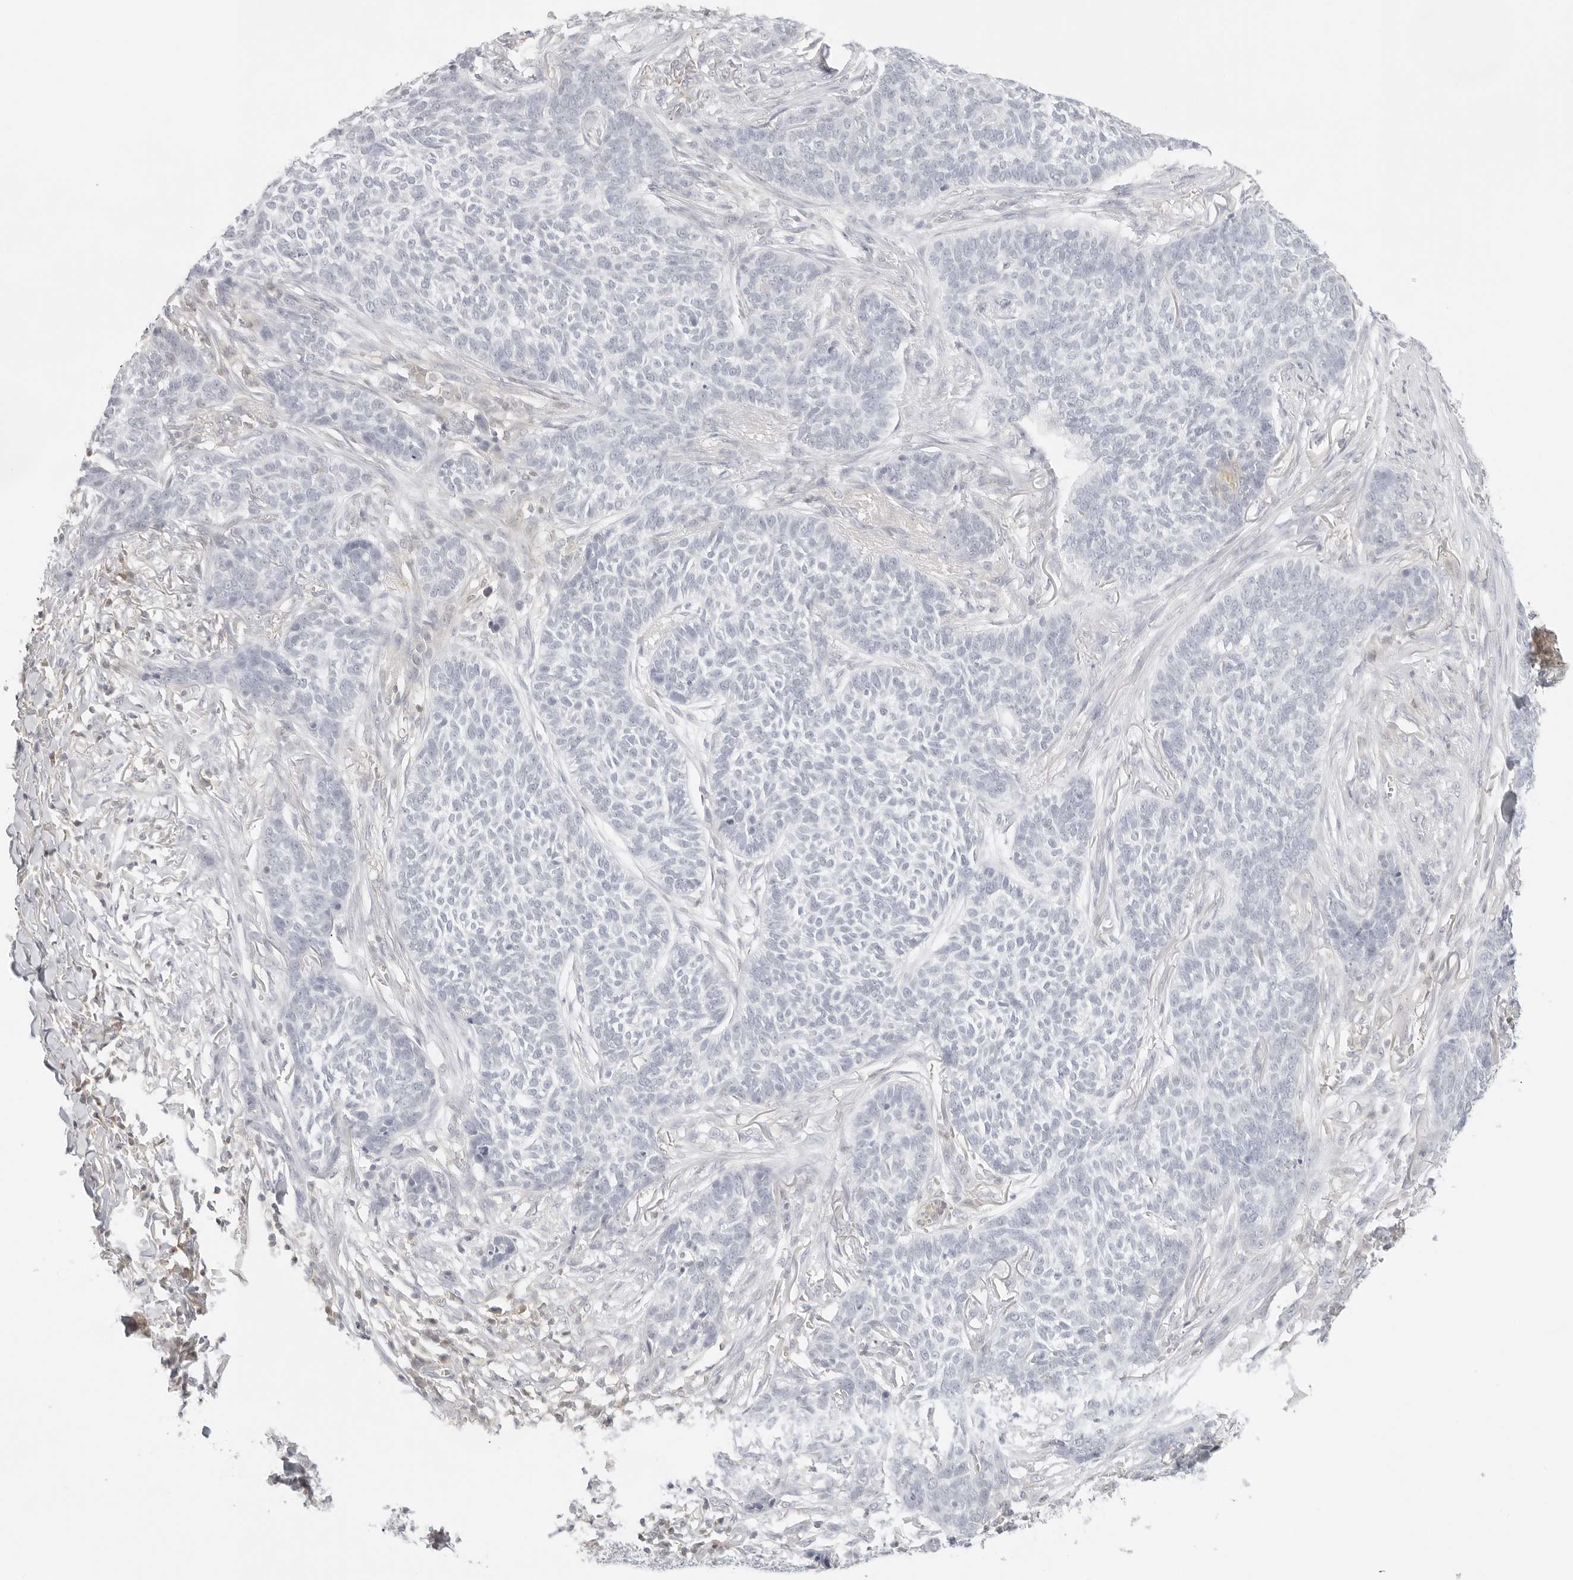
{"staining": {"intensity": "negative", "quantity": "none", "location": "none"}, "tissue": "skin cancer", "cell_type": "Tumor cells", "image_type": "cancer", "snomed": [{"axis": "morphology", "description": "Basal cell carcinoma"}, {"axis": "topography", "description": "Skin"}], "caption": "Tumor cells are negative for protein expression in human basal cell carcinoma (skin).", "gene": "TNFRSF14", "patient": {"sex": "male", "age": 85}}